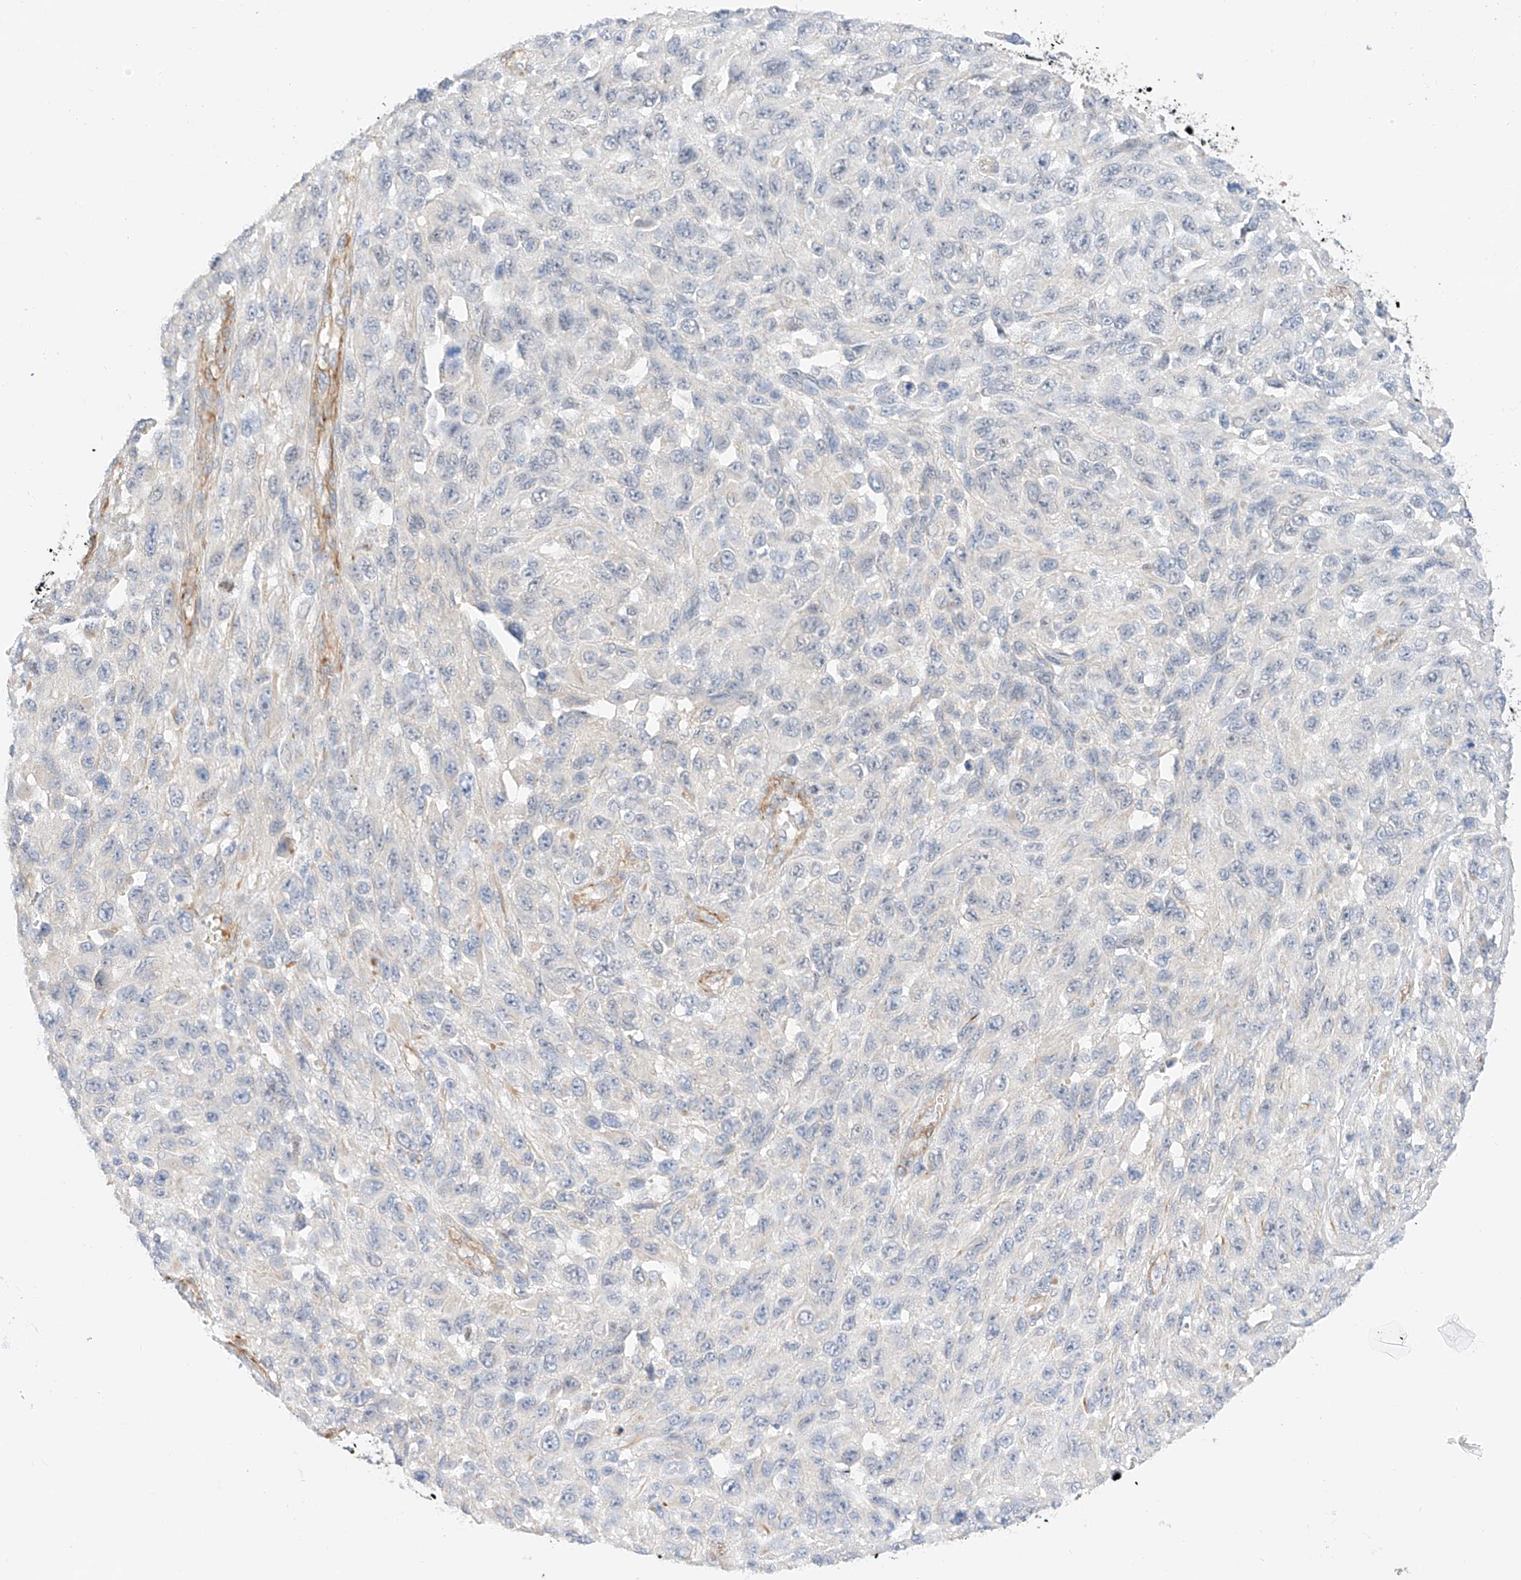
{"staining": {"intensity": "negative", "quantity": "none", "location": "none"}, "tissue": "melanoma", "cell_type": "Tumor cells", "image_type": "cancer", "snomed": [{"axis": "morphology", "description": "Malignant melanoma, NOS"}, {"axis": "topography", "description": "Skin"}], "caption": "This is an immunohistochemistry photomicrograph of human malignant melanoma. There is no positivity in tumor cells.", "gene": "CDCP2", "patient": {"sex": "female", "age": 96}}